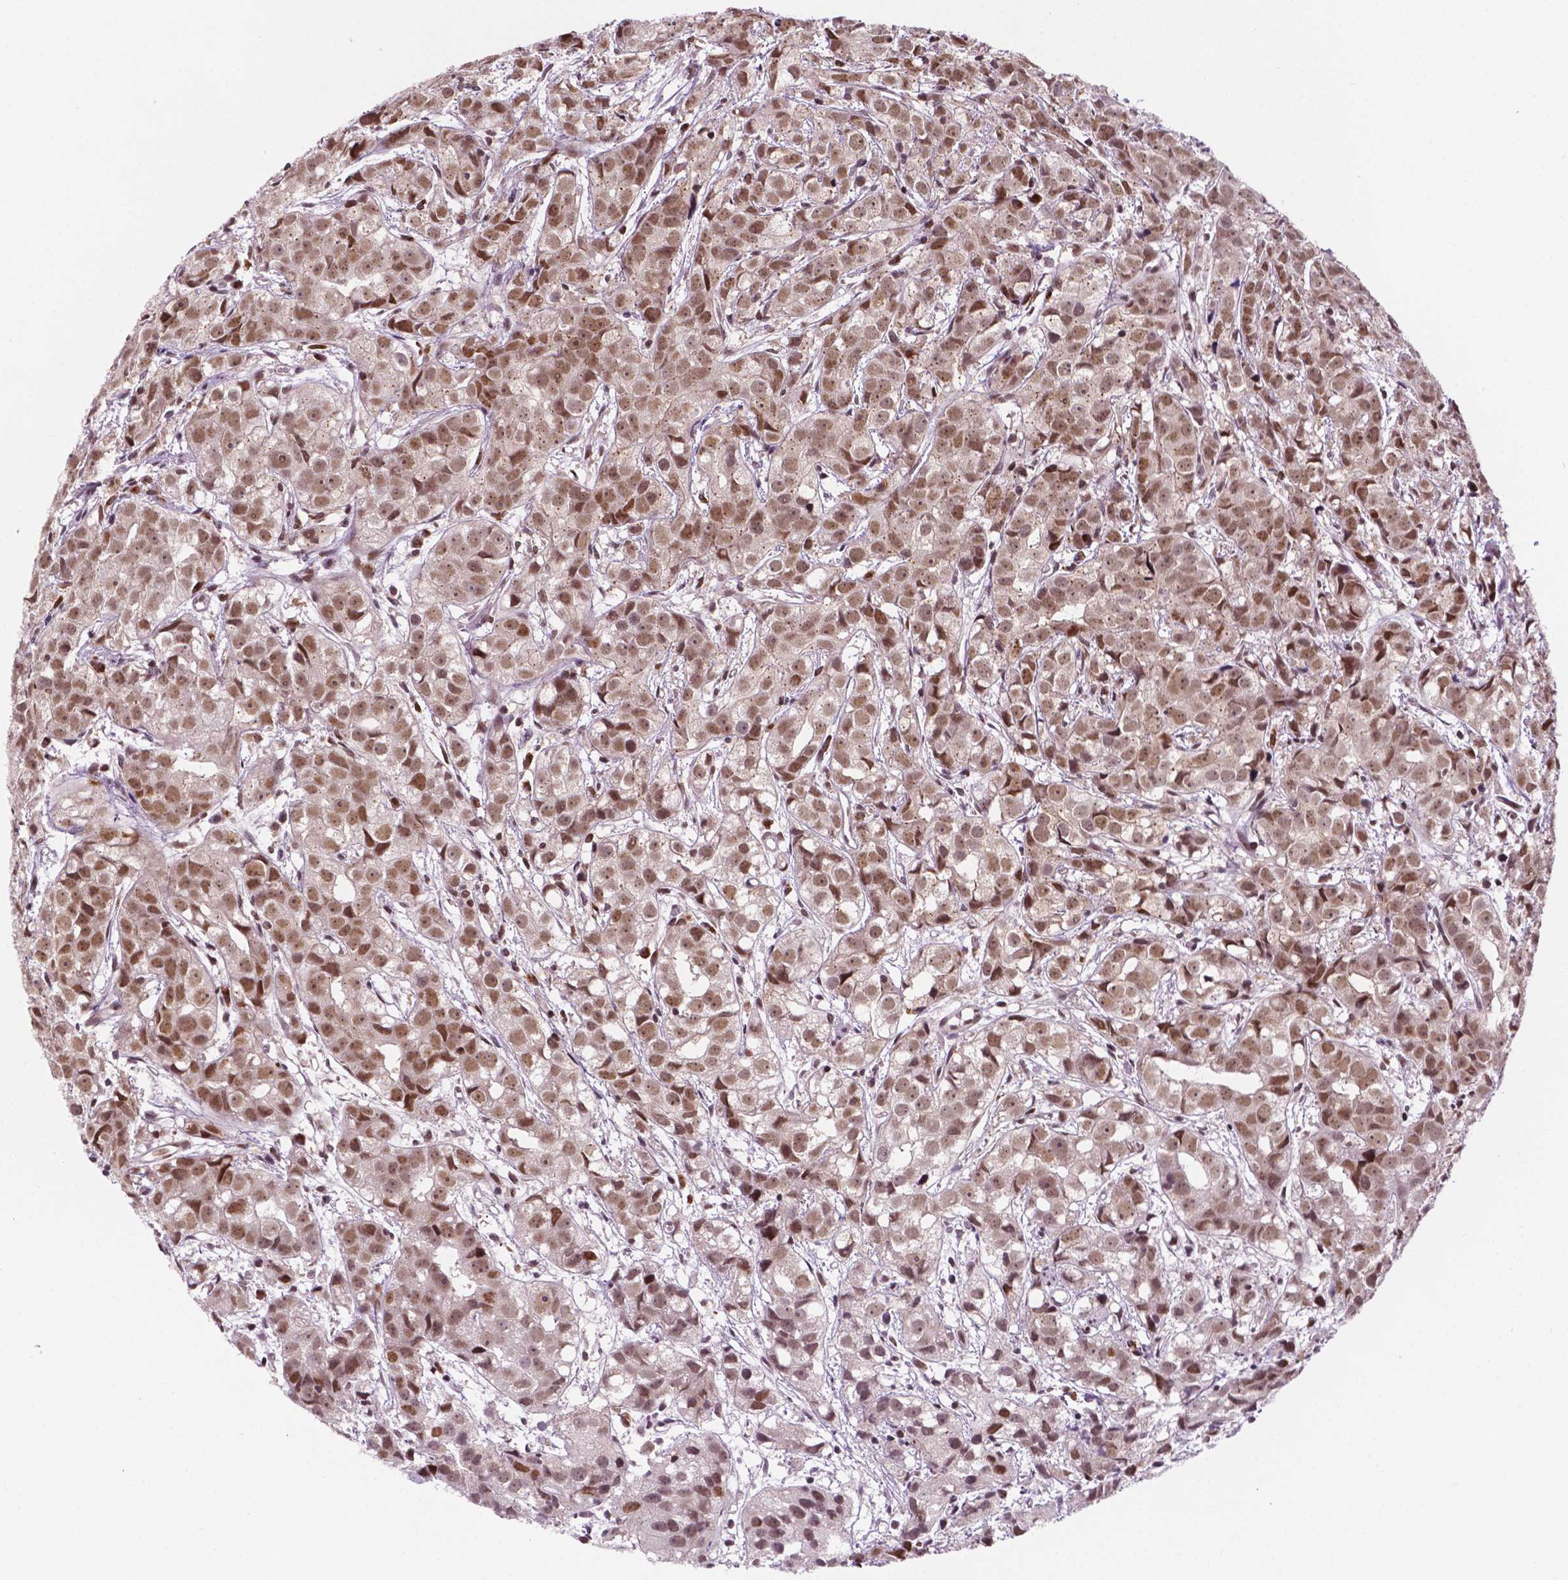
{"staining": {"intensity": "moderate", "quantity": ">75%", "location": "nuclear"}, "tissue": "prostate cancer", "cell_type": "Tumor cells", "image_type": "cancer", "snomed": [{"axis": "morphology", "description": "Adenocarcinoma, High grade"}, {"axis": "topography", "description": "Prostate"}], "caption": "Tumor cells display medium levels of moderate nuclear staining in approximately >75% of cells in human prostate adenocarcinoma (high-grade).", "gene": "PER2", "patient": {"sex": "male", "age": 68}}